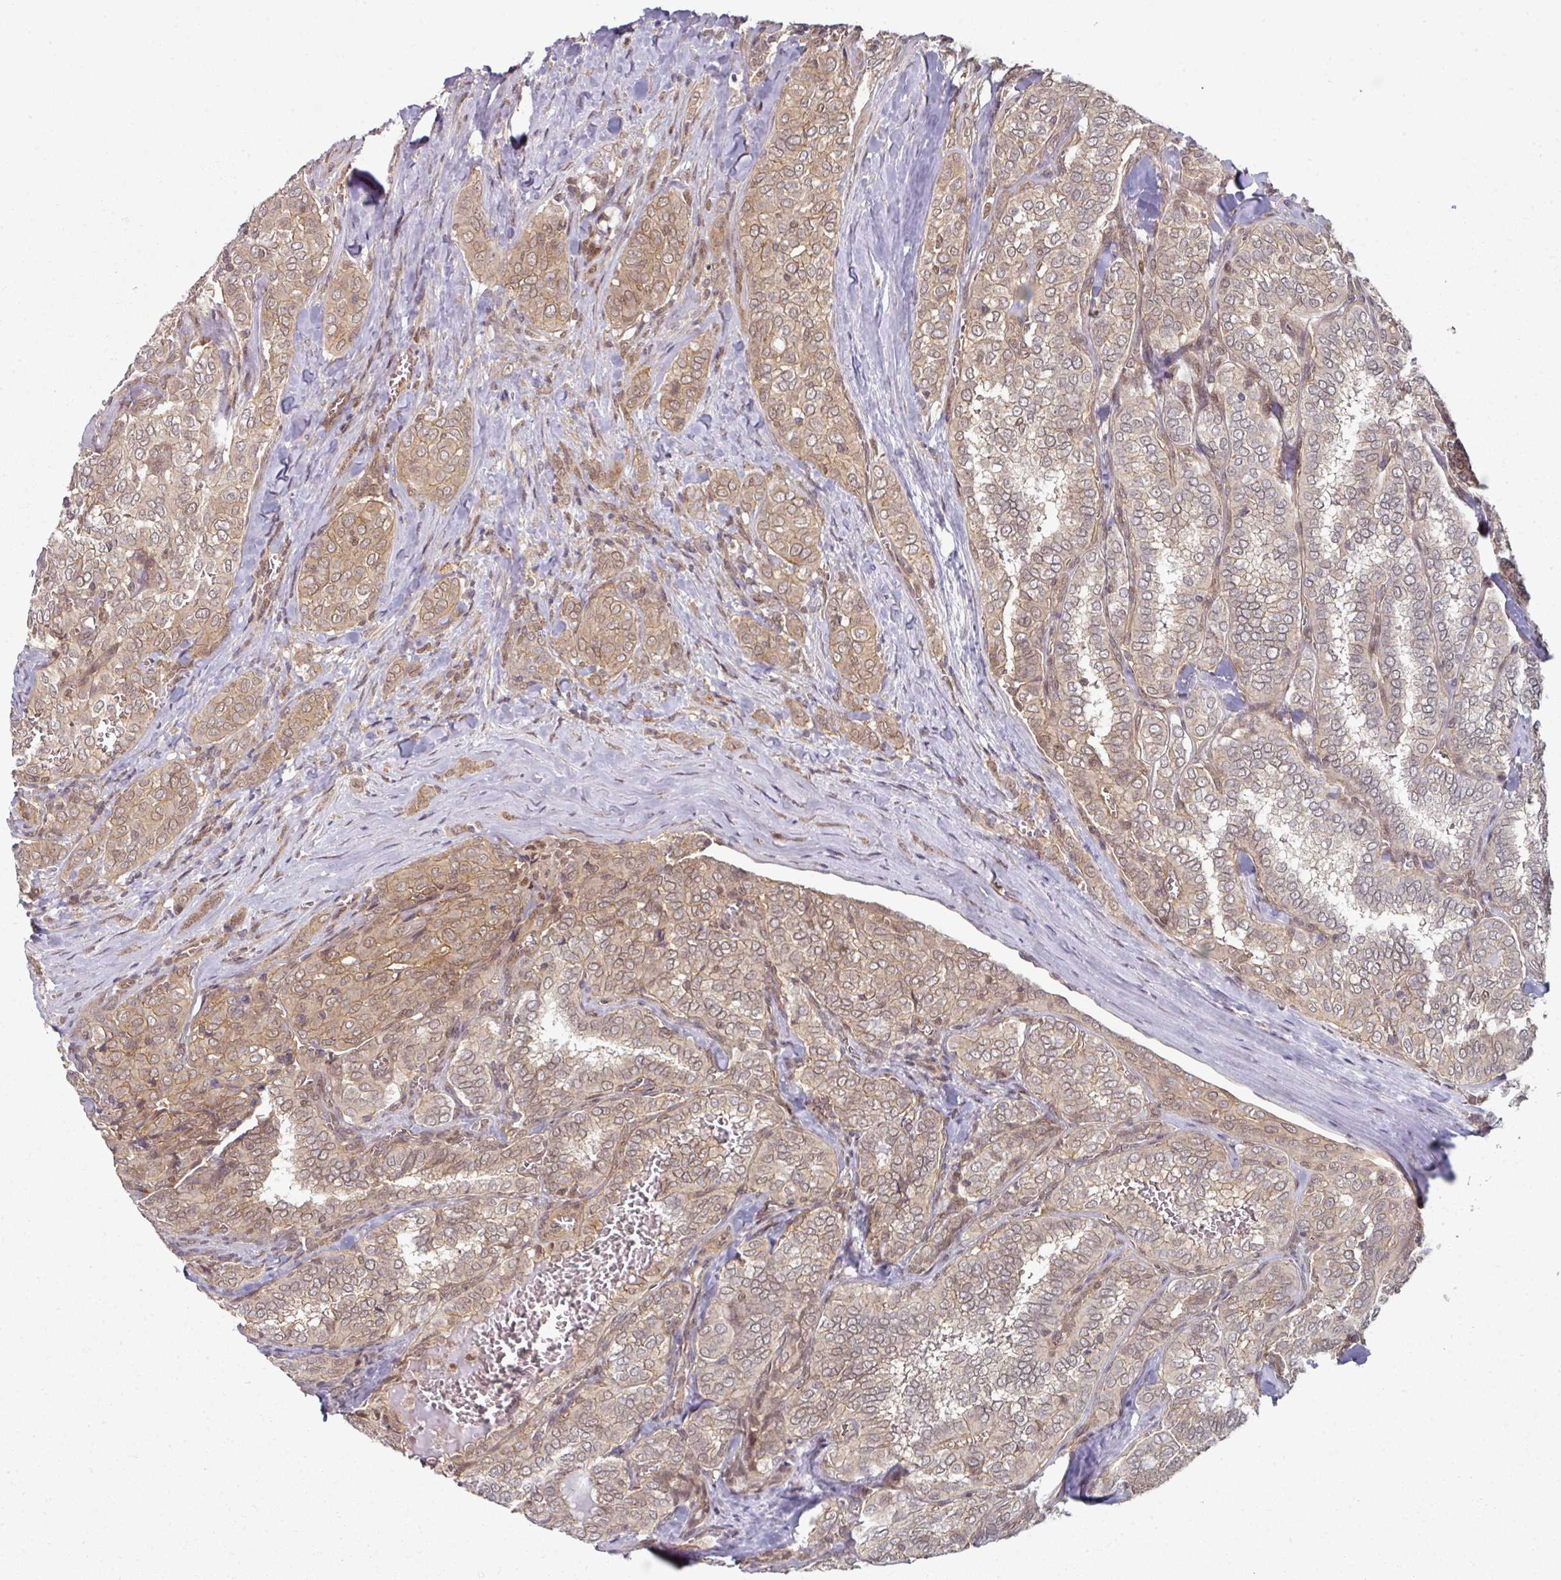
{"staining": {"intensity": "weak", "quantity": "25%-75%", "location": "cytoplasmic/membranous"}, "tissue": "thyroid cancer", "cell_type": "Tumor cells", "image_type": "cancer", "snomed": [{"axis": "morphology", "description": "Papillary adenocarcinoma, NOS"}, {"axis": "topography", "description": "Thyroid gland"}], "caption": "An immunohistochemistry (IHC) micrograph of neoplastic tissue is shown. Protein staining in brown shows weak cytoplasmic/membranous positivity in papillary adenocarcinoma (thyroid) within tumor cells.", "gene": "PSME3IP1", "patient": {"sex": "female", "age": 30}}